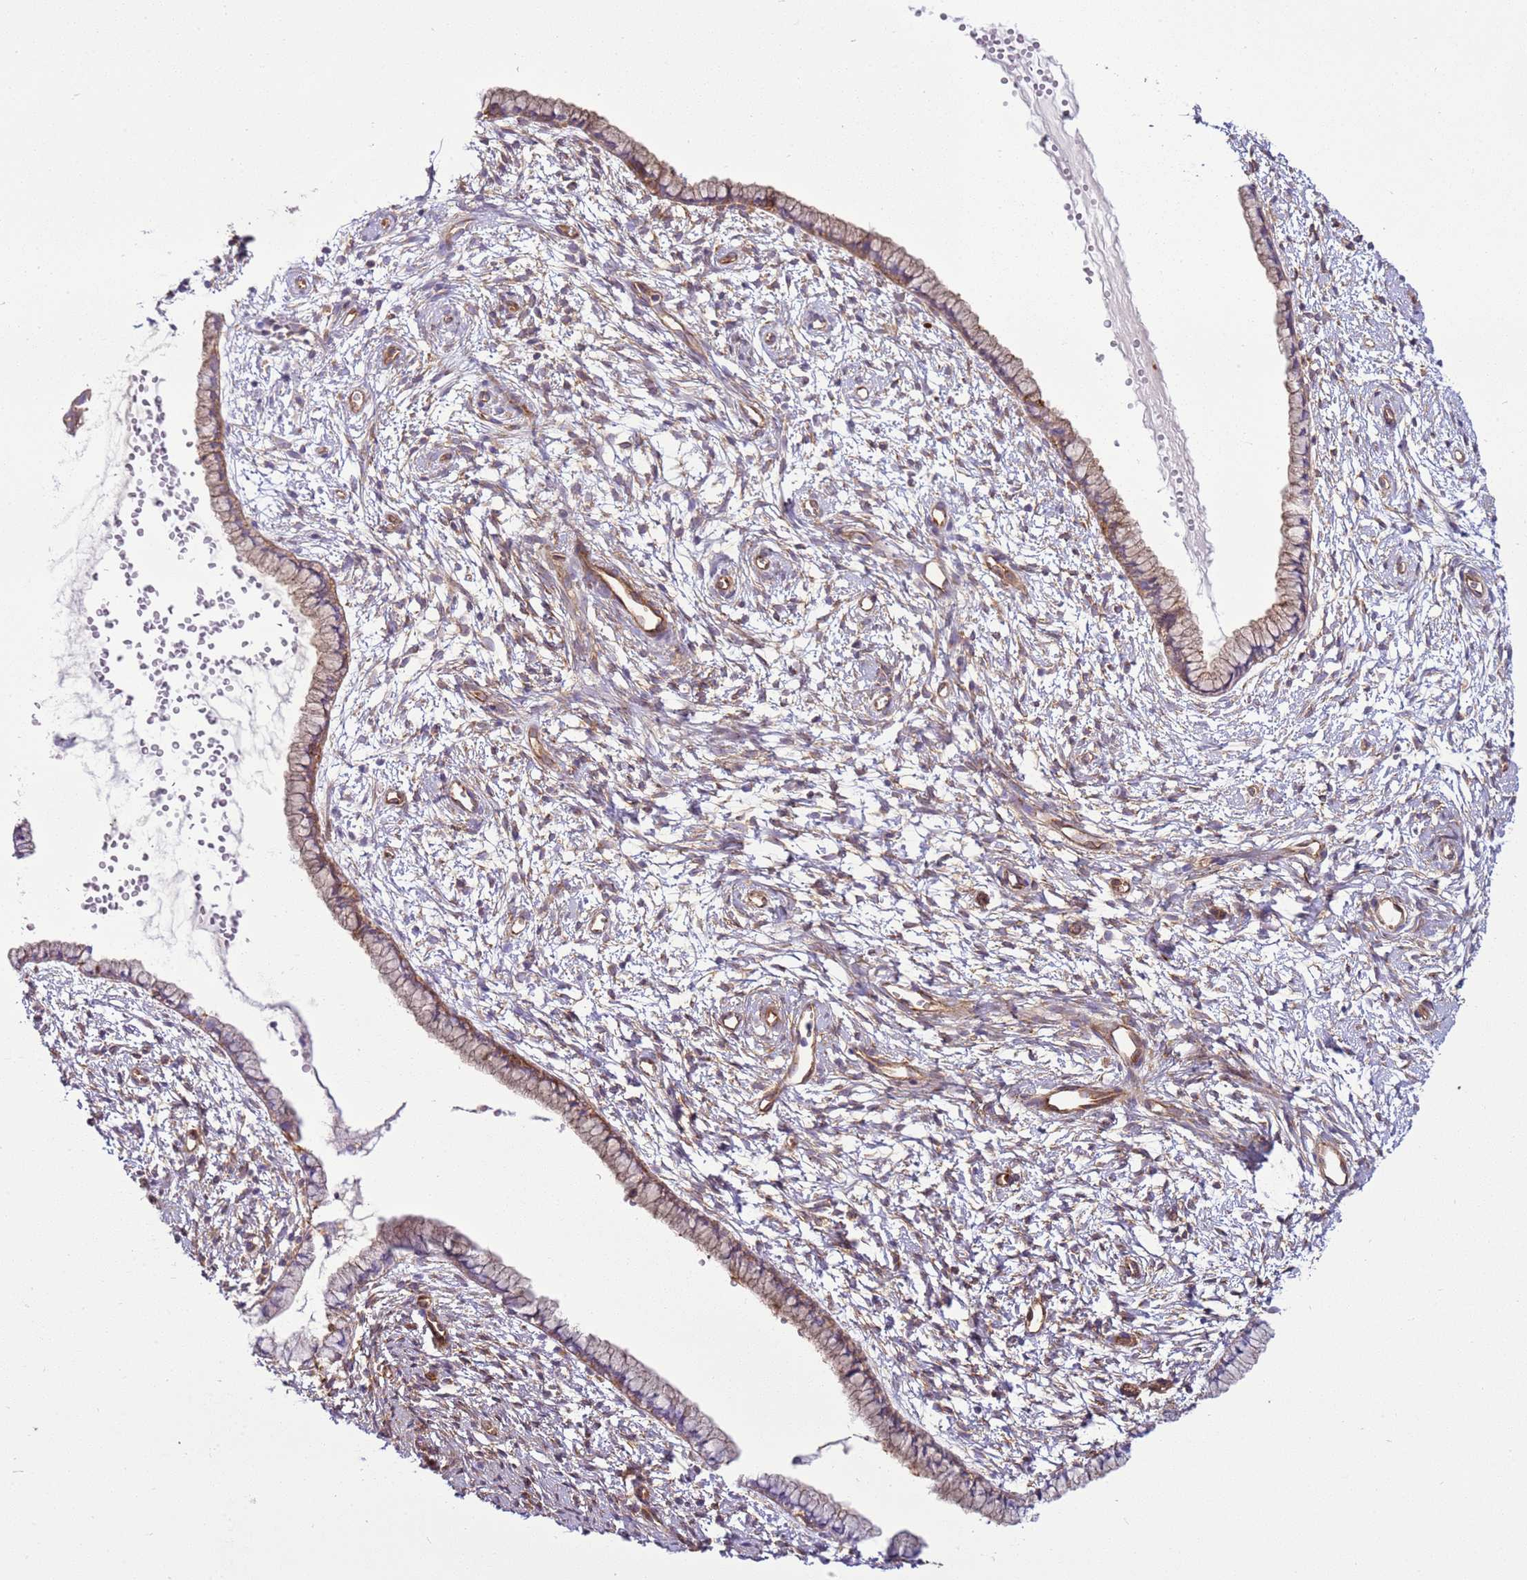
{"staining": {"intensity": "moderate", "quantity": "25%-75%", "location": "cytoplasmic/membranous"}, "tissue": "cervix", "cell_type": "Glandular cells", "image_type": "normal", "snomed": [{"axis": "morphology", "description": "Normal tissue, NOS"}, {"axis": "topography", "description": "Cervix"}], "caption": "Normal cervix was stained to show a protein in brown. There is medium levels of moderate cytoplasmic/membranous positivity in approximately 25%-75% of glandular cells.", "gene": "SNX21", "patient": {"sex": "female", "age": 57}}